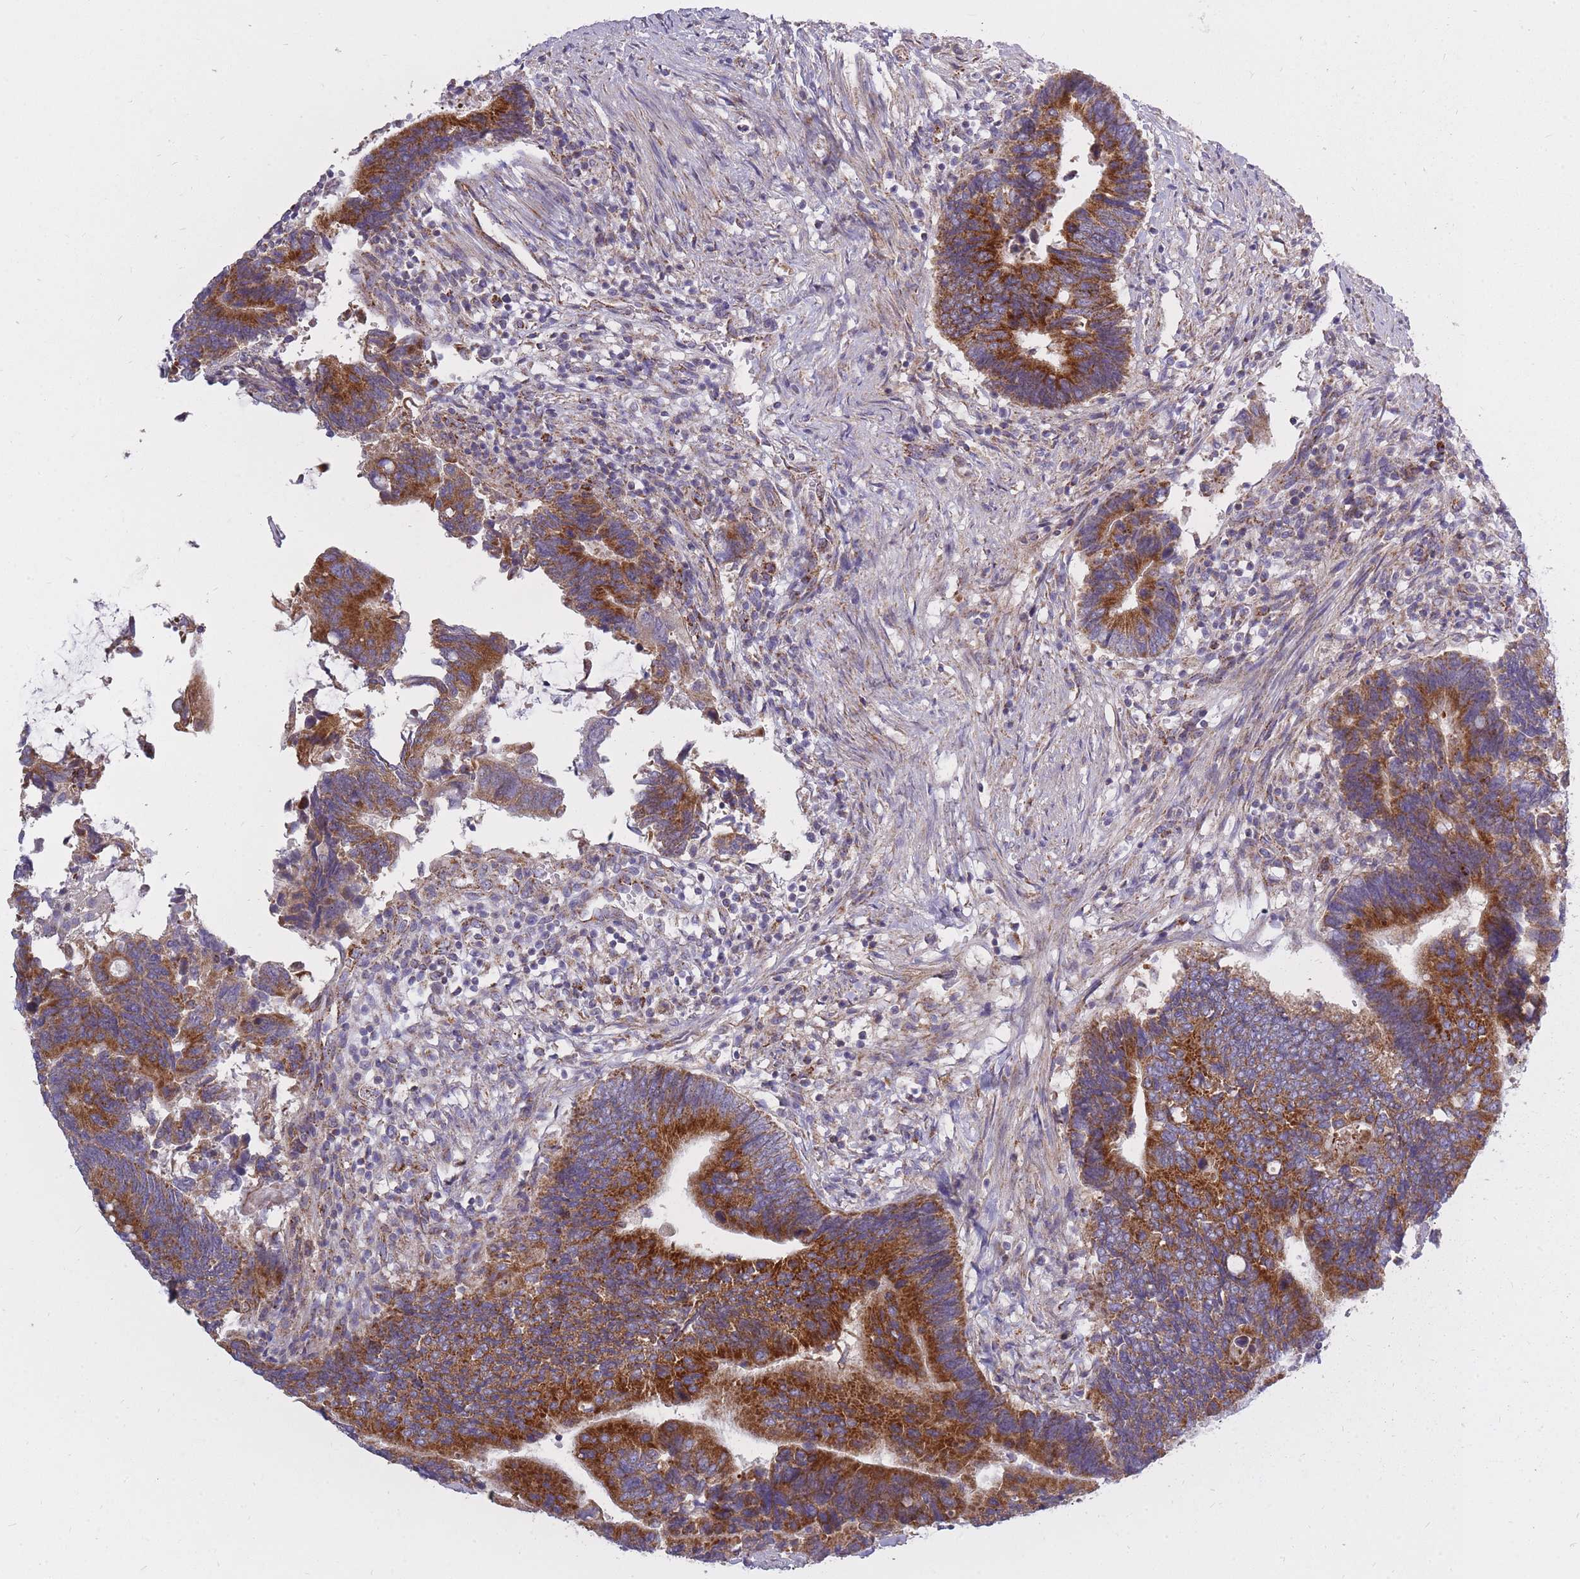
{"staining": {"intensity": "strong", "quantity": ">75%", "location": "cytoplasmic/membranous"}, "tissue": "colorectal cancer", "cell_type": "Tumor cells", "image_type": "cancer", "snomed": [{"axis": "morphology", "description": "Adenocarcinoma, NOS"}, {"axis": "topography", "description": "Colon"}], "caption": "Protein expression analysis of colorectal cancer (adenocarcinoma) displays strong cytoplasmic/membranous positivity in about >75% of tumor cells. The staining was performed using DAB (3,3'-diaminobenzidine) to visualize the protein expression in brown, while the nuclei were stained in blue with hematoxylin (Magnification: 20x).", "gene": "ALKBH4", "patient": {"sex": "male", "age": 87}}